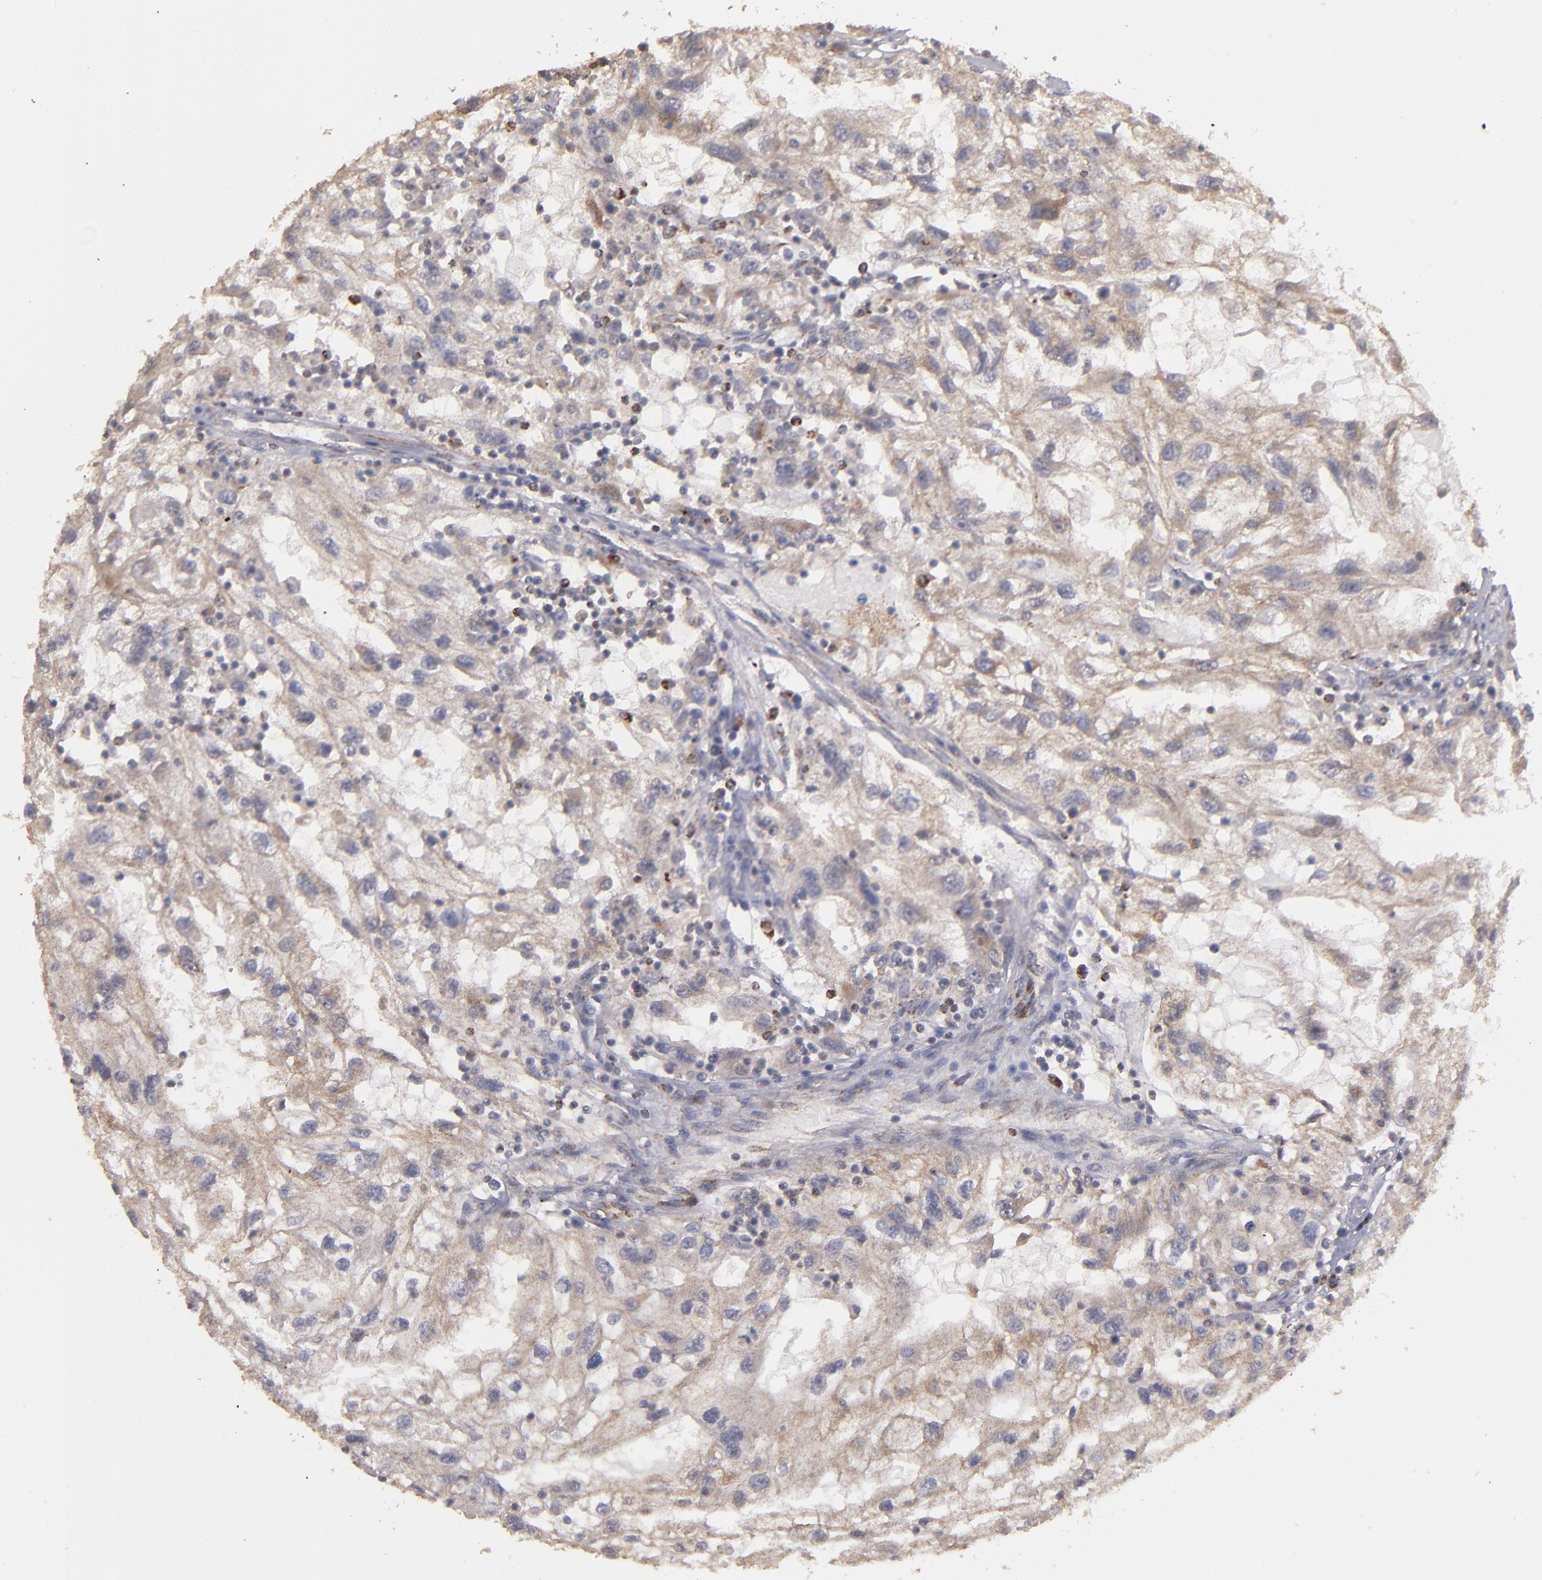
{"staining": {"intensity": "weak", "quantity": "25%-75%", "location": "cytoplasmic/membranous"}, "tissue": "renal cancer", "cell_type": "Tumor cells", "image_type": "cancer", "snomed": [{"axis": "morphology", "description": "Normal tissue, NOS"}, {"axis": "morphology", "description": "Adenocarcinoma, NOS"}, {"axis": "topography", "description": "Kidney"}], "caption": "Protein expression analysis of renal adenocarcinoma shows weak cytoplasmic/membranous positivity in about 25%-75% of tumor cells. The staining was performed using DAB to visualize the protein expression in brown, while the nuclei were stained in blue with hematoxylin (Magnification: 20x).", "gene": "FAT1", "patient": {"sex": "male", "age": 71}}